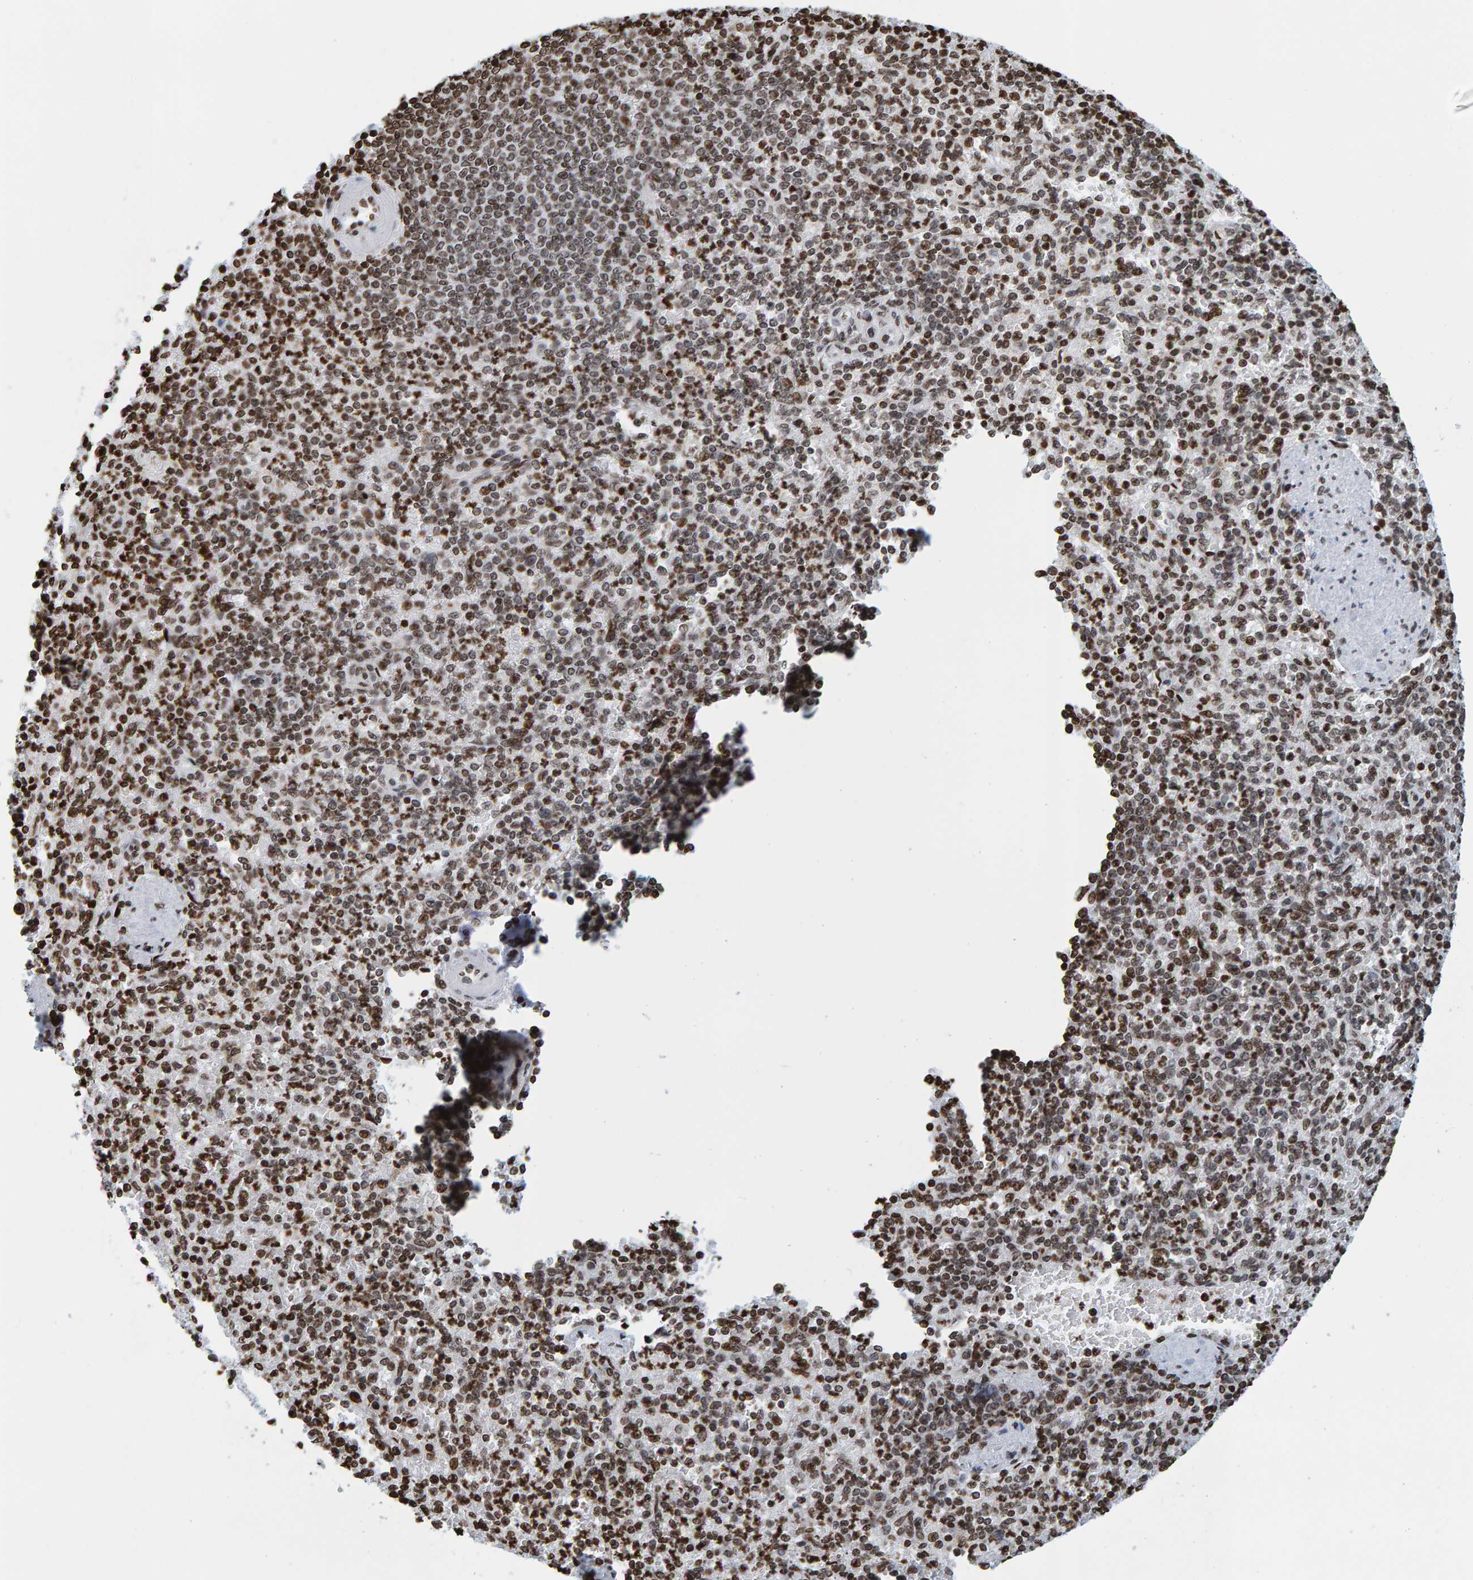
{"staining": {"intensity": "strong", "quantity": ">75%", "location": "nuclear"}, "tissue": "spleen", "cell_type": "Cells in red pulp", "image_type": "normal", "snomed": [{"axis": "morphology", "description": "Normal tissue, NOS"}, {"axis": "topography", "description": "Spleen"}], "caption": "Spleen stained with DAB immunohistochemistry (IHC) demonstrates high levels of strong nuclear expression in approximately >75% of cells in red pulp. The protein of interest is shown in brown color, while the nuclei are stained blue.", "gene": "BRF2", "patient": {"sex": "female", "age": 74}}